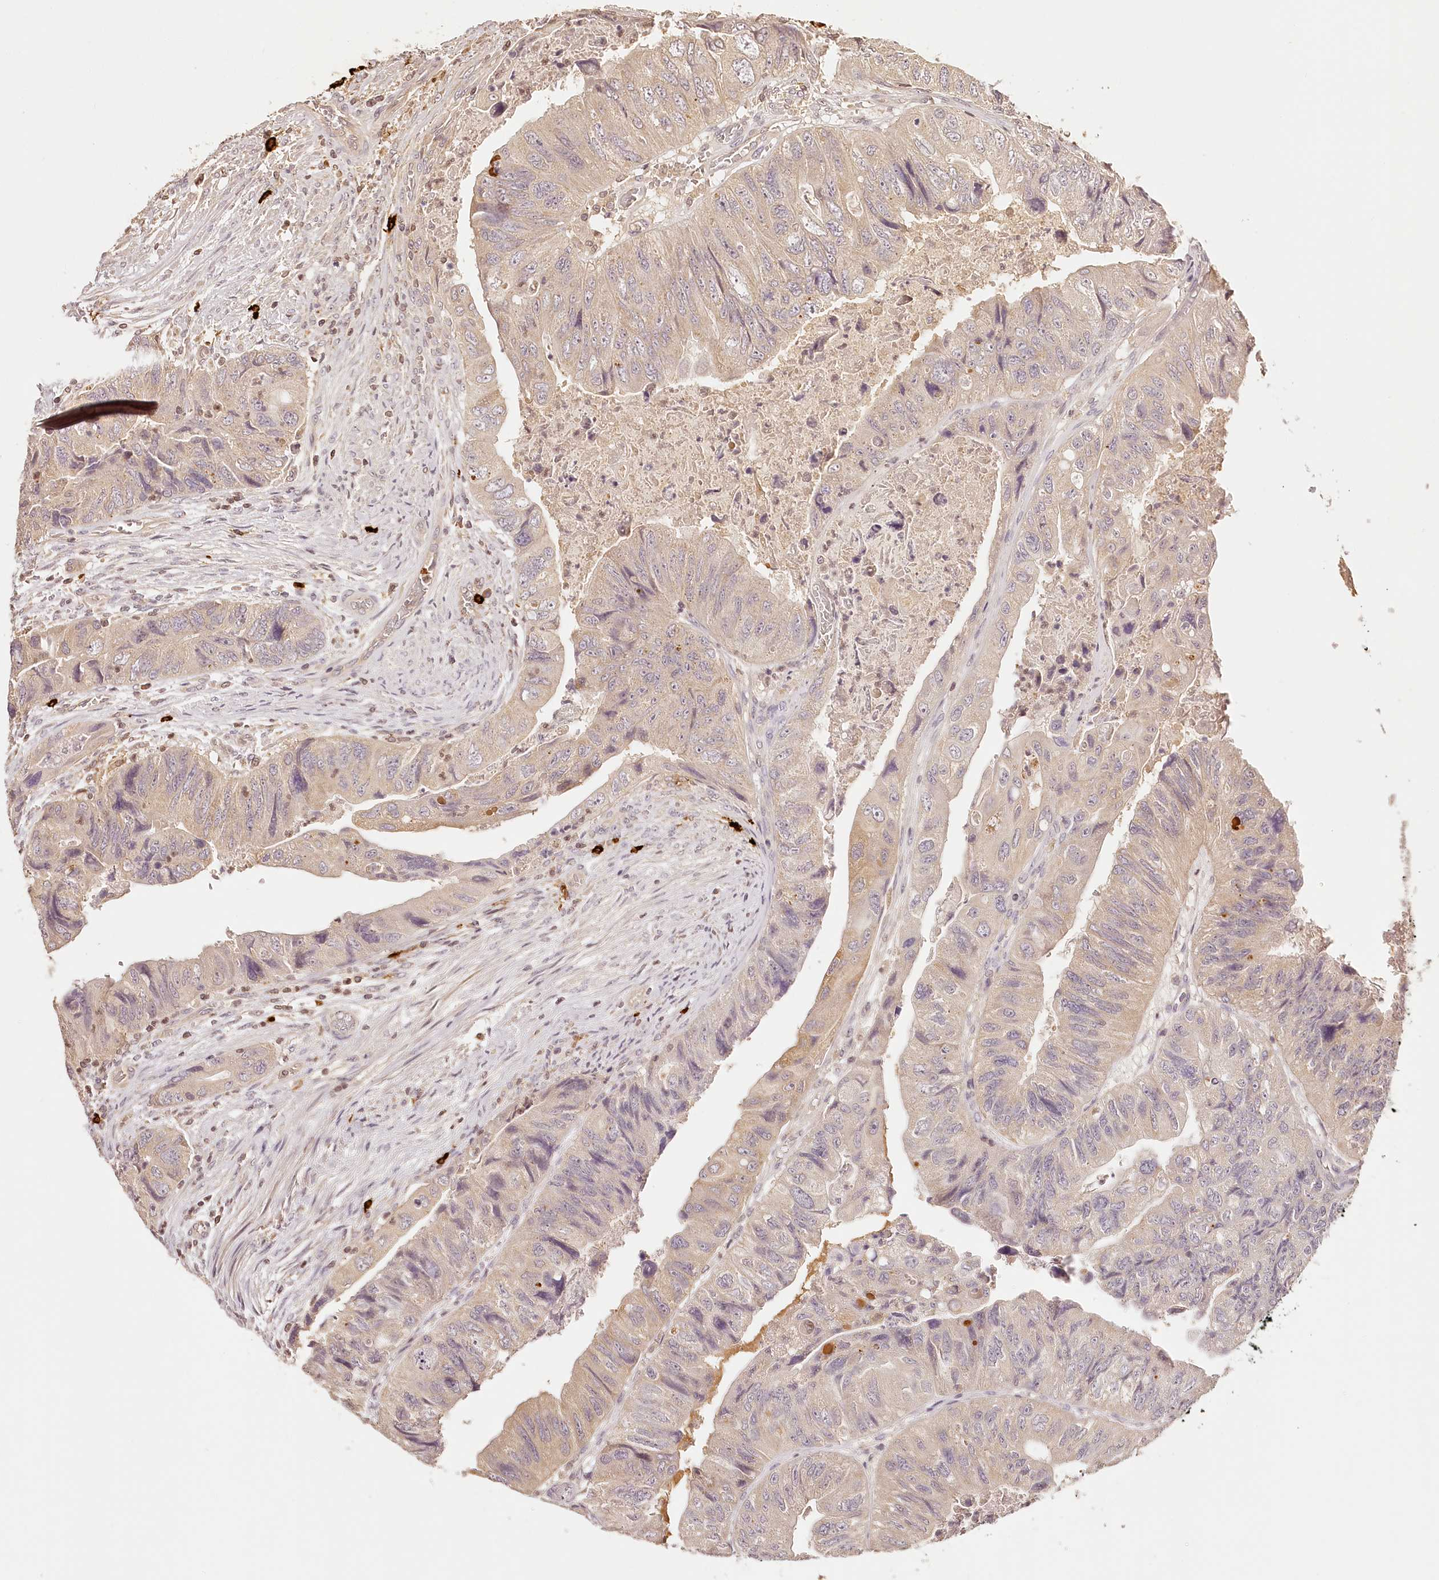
{"staining": {"intensity": "negative", "quantity": "none", "location": "none"}, "tissue": "colorectal cancer", "cell_type": "Tumor cells", "image_type": "cancer", "snomed": [{"axis": "morphology", "description": "Adenocarcinoma, NOS"}, {"axis": "topography", "description": "Rectum"}], "caption": "This is an immunohistochemistry histopathology image of adenocarcinoma (colorectal). There is no staining in tumor cells.", "gene": "SYNGR1", "patient": {"sex": "male", "age": 63}}